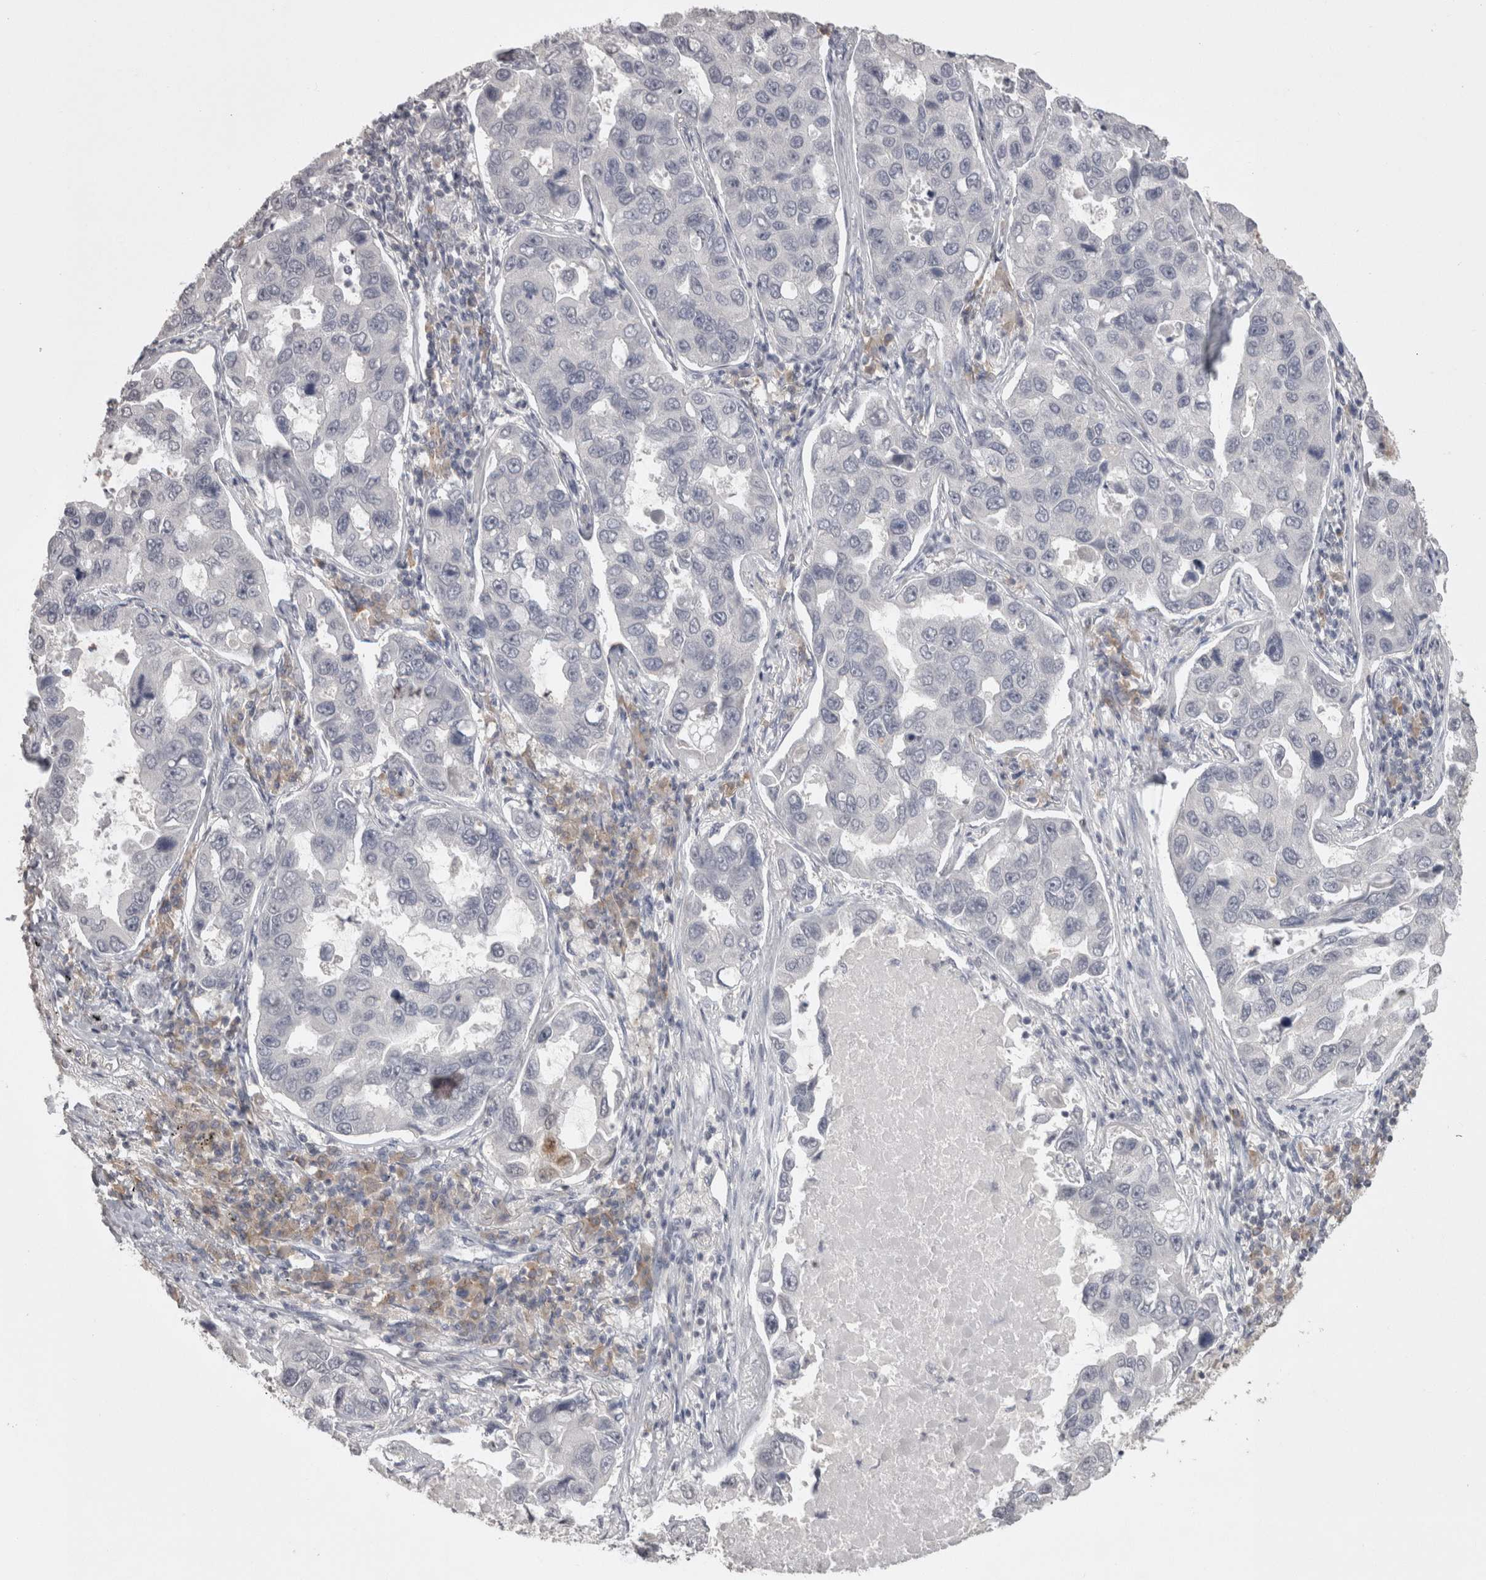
{"staining": {"intensity": "negative", "quantity": "none", "location": "none"}, "tissue": "lung cancer", "cell_type": "Tumor cells", "image_type": "cancer", "snomed": [{"axis": "morphology", "description": "Adenocarcinoma, NOS"}, {"axis": "topography", "description": "Lung"}], "caption": "Immunohistochemical staining of lung cancer (adenocarcinoma) exhibits no significant expression in tumor cells. The staining is performed using DAB (3,3'-diaminobenzidine) brown chromogen with nuclei counter-stained in using hematoxylin.", "gene": "LAX1", "patient": {"sex": "male", "age": 64}}